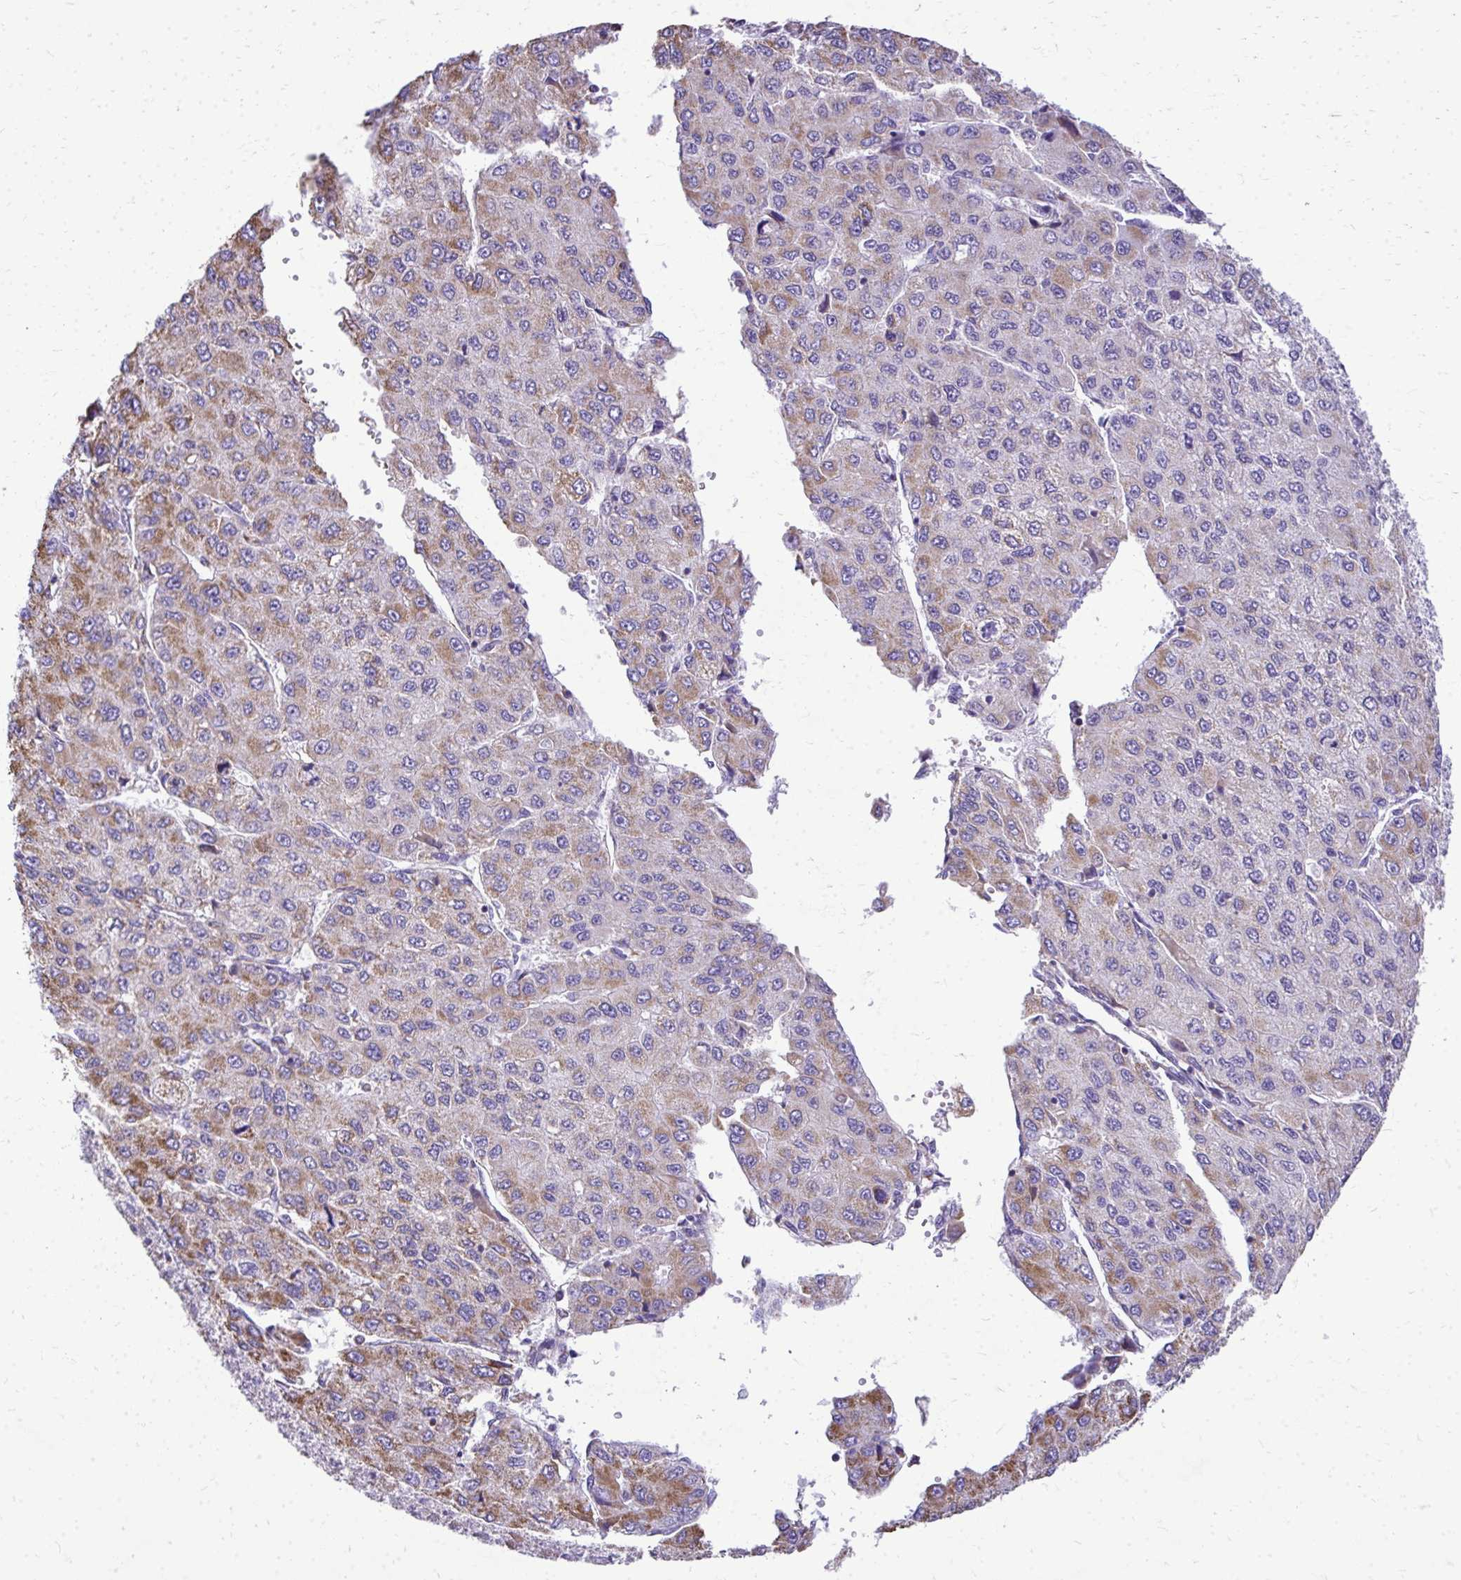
{"staining": {"intensity": "weak", "quantity": "25%-75%", "location": "cytoplasmic/membranous"}, "tissue": "liver cancer", "cell_type": "Tumor cells", "image_type": "cancer", "snomed": [{"axis": "morphology", "description": "Carcinoma, Hepatocellular, NOS"}, {"axis": "topography", "description": "Liver"}], "caption": "Liver cancer stained for a protein reveals weak cytoplasmic/membranous positivity in tumor cells.", "gene": "MPZL2", "patient": {"sex": "female", "age": 66}}